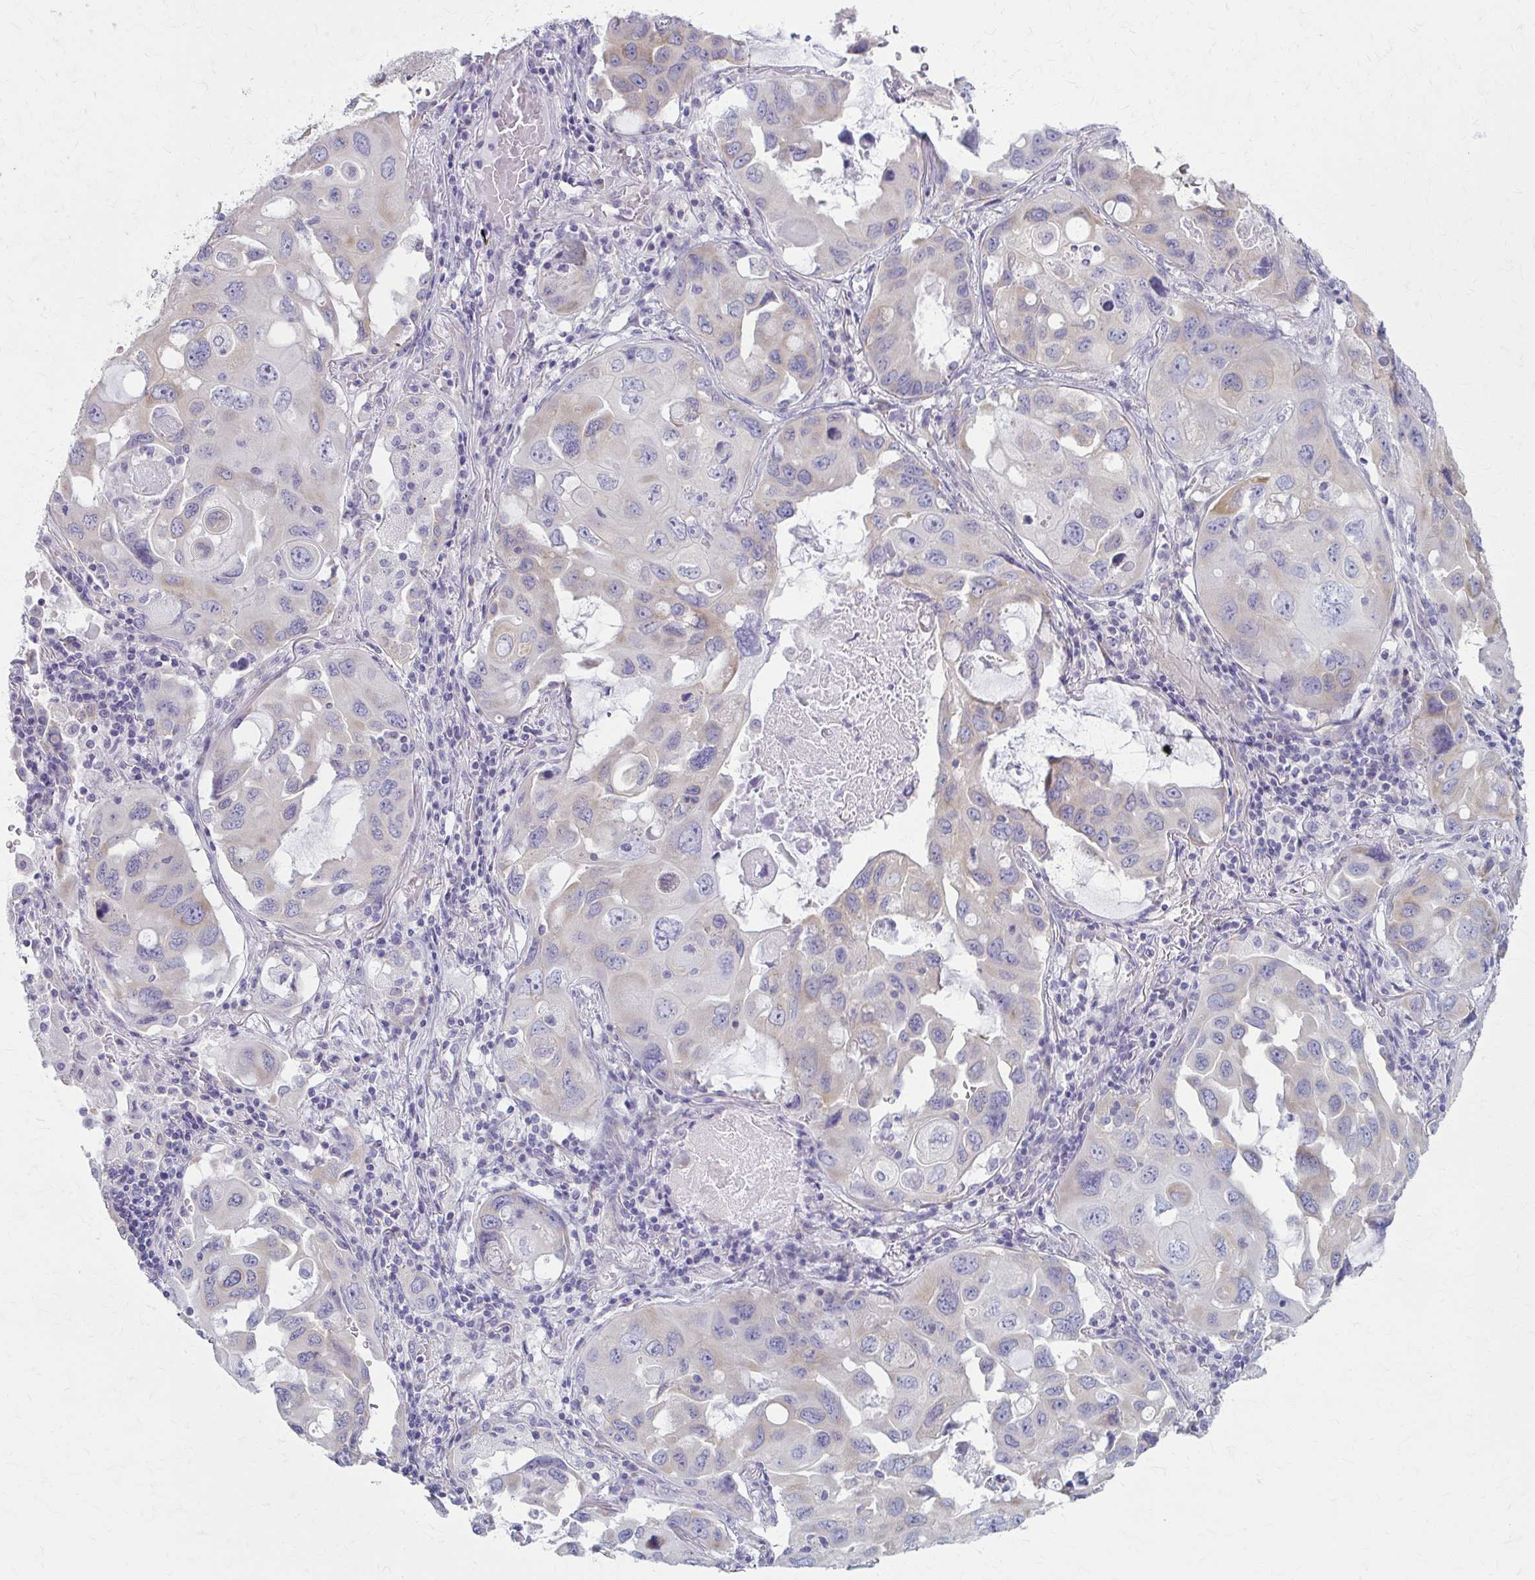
{"staining": {"intensity": "negative", "quantity": "none", "location": "none"}, "tissue": "lung cancer", "cell_type": "Tumor cells", "image_type": "cancer", "snomed": [{"axis": "morphology", "description": "Squamous cell carcinoma, NOS"}, {"axis": "topography", "description": "Lung"}], "caption": "IHC image of lung squamous cell carcinoma stained for a protein (brown), which reveals no staining in tumor cells.", "gene": "PRKRA", "patient": {"sex": "female", "age": 73}}